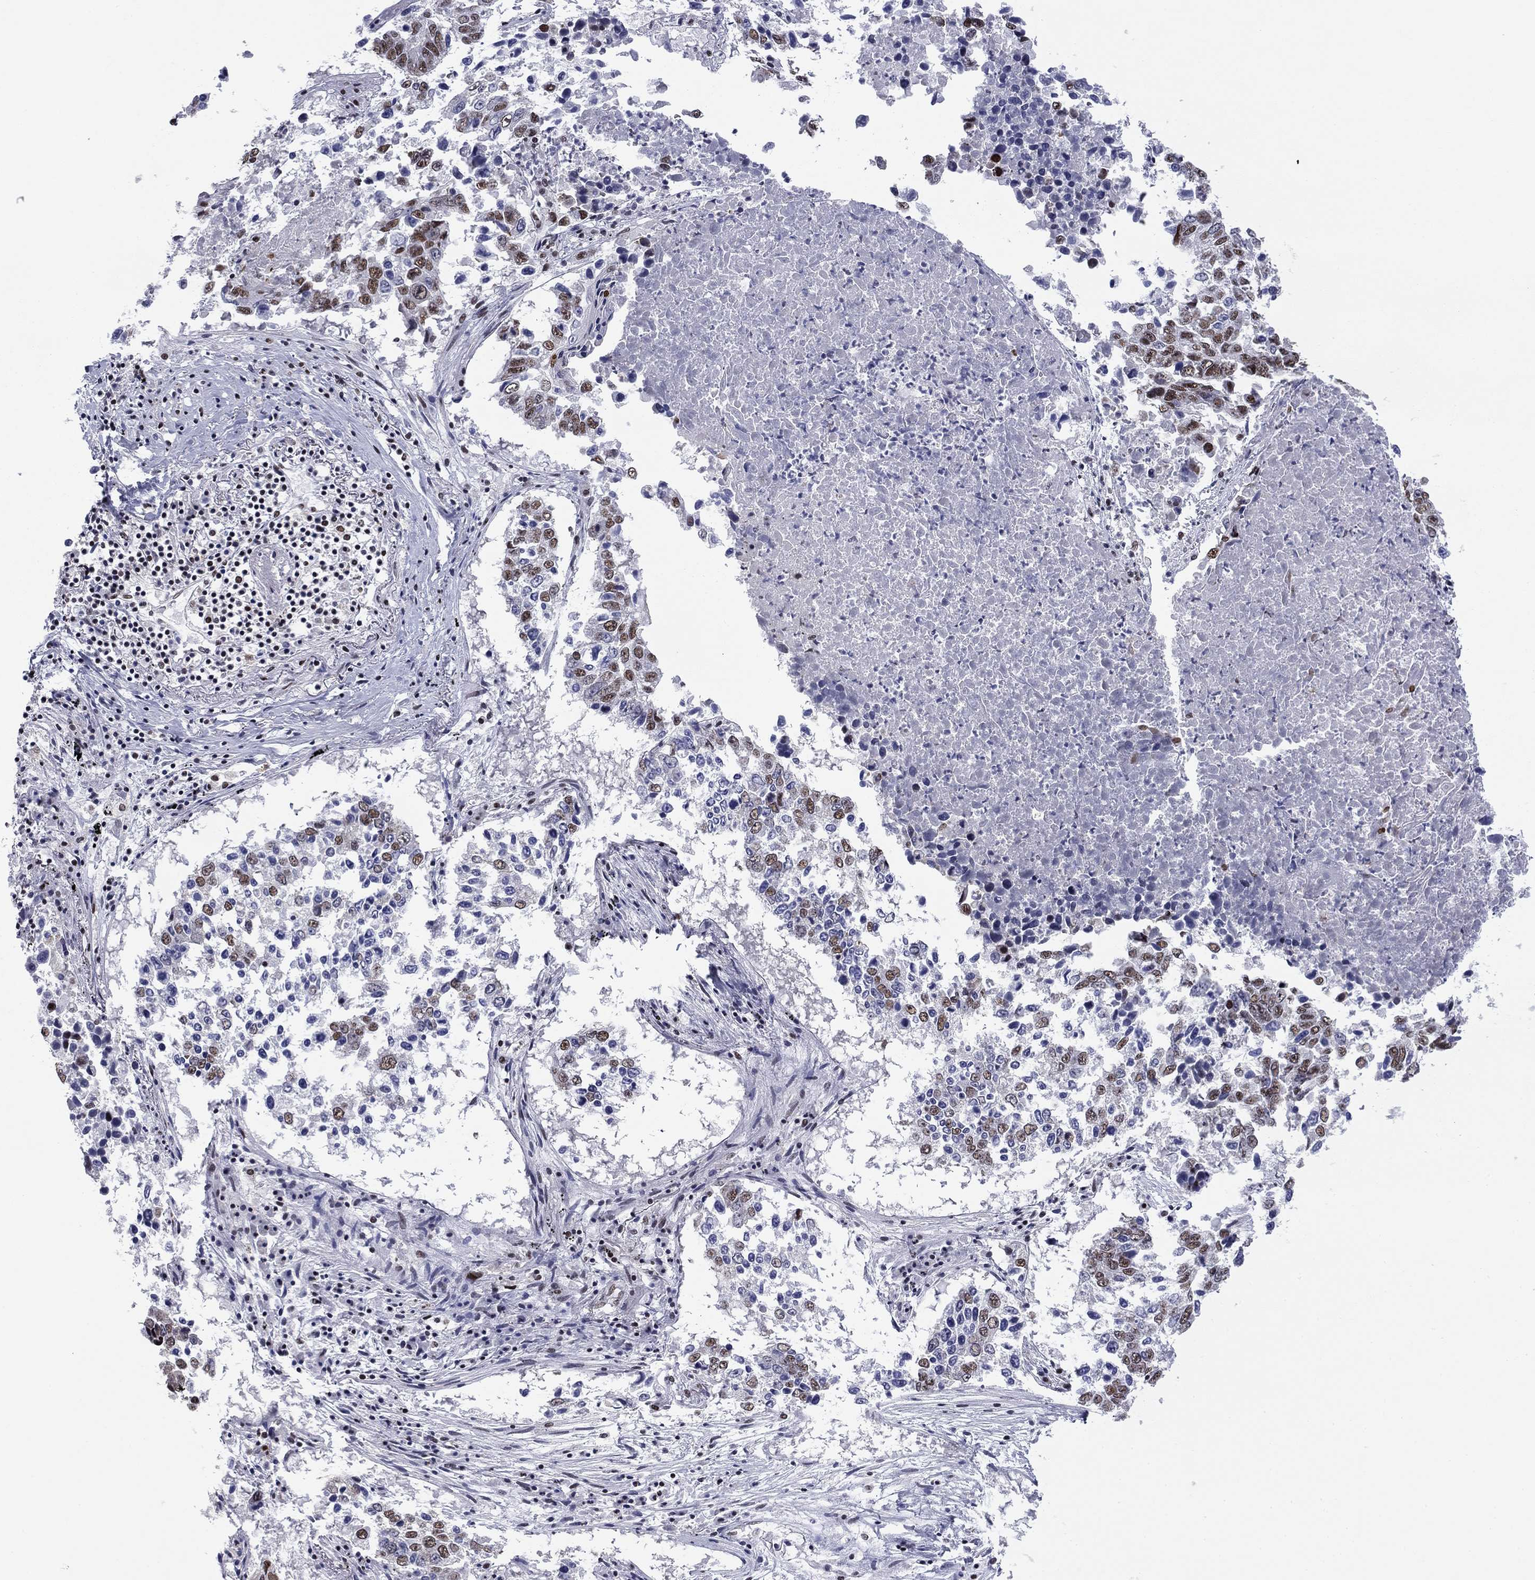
{"staining": {"intensity": "moderate", "quantity": "25%-75%", "location": "nuclear"}, "tissue": "lung cancer", "cell_type": "Tumor cells", "image_type": "cancer", "snomed": [{"axis": "morphology", "description": "Squamous cell carcinoma, NOS"}, {"axis": "topography", "description": "Lung"}], "caption": "DAB immunohistochemical staining of human lung cancer exhibits moderate nuclear protein staining in approximately 25%-75% of tumor cells.", "gene": "ETV5", "patient": {"sex": "male", "age": 82}}